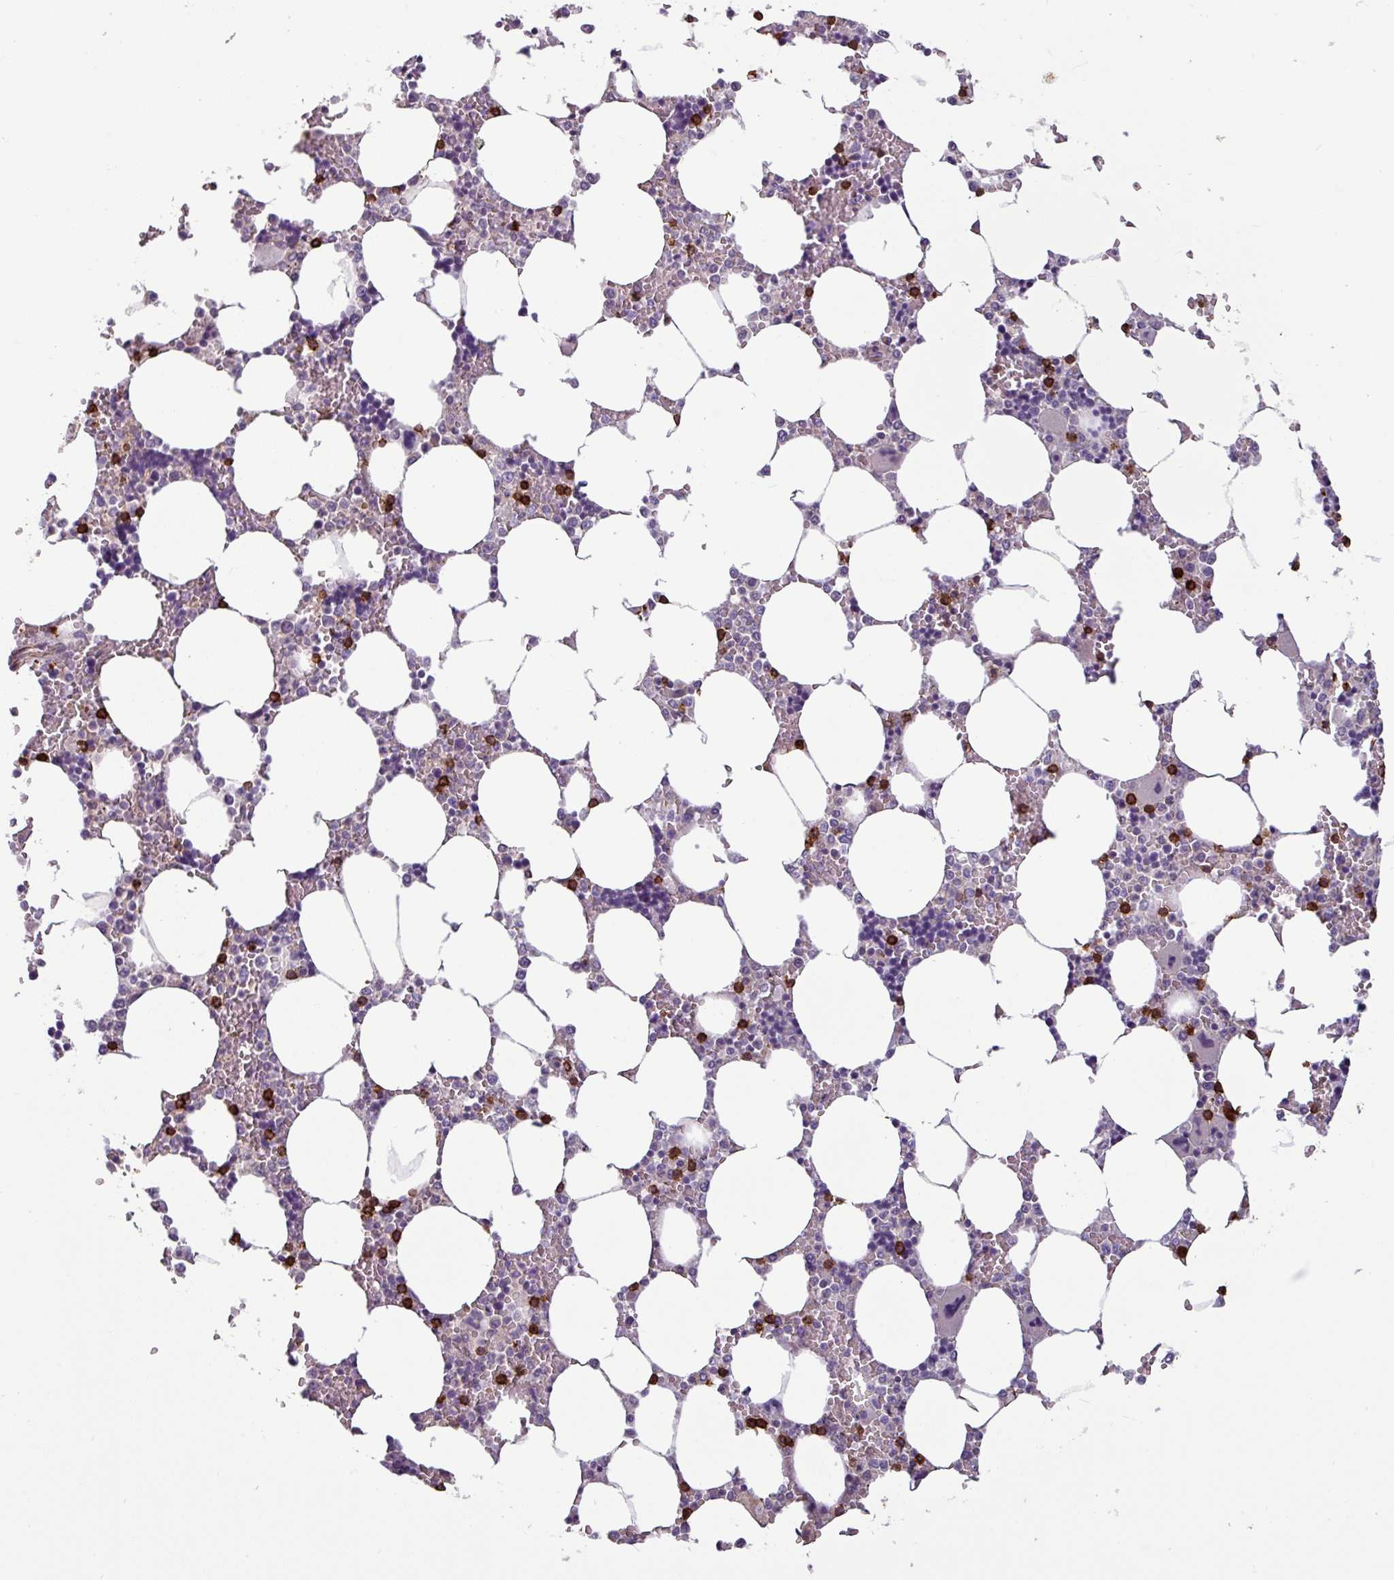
{"staining": {"intensity": "strong", "quantity": "<25%", "location": "cytoplasmic/membranous"}, "tissue": "bone marrow", "cell_type": "Hematopoietic cells", "image_type": "normal", "snomed": [{"axis": "morphology", "description": "Normal tissue, NOS"}, {"axis": "topography", "description": "Bone marrow"}], "caption": "Bone marrow stained for a protein reveals strong cytoplasmic/membranous positivity in hematopoietic cells. The staining was performed using DAB (3,3'-diaminobenzidine), with brown indicating positive protein expression. Nuclei are stained blue with hematoxylin.", "gene": "CD8A", "patient": {"sex": "male", "age": 64}}